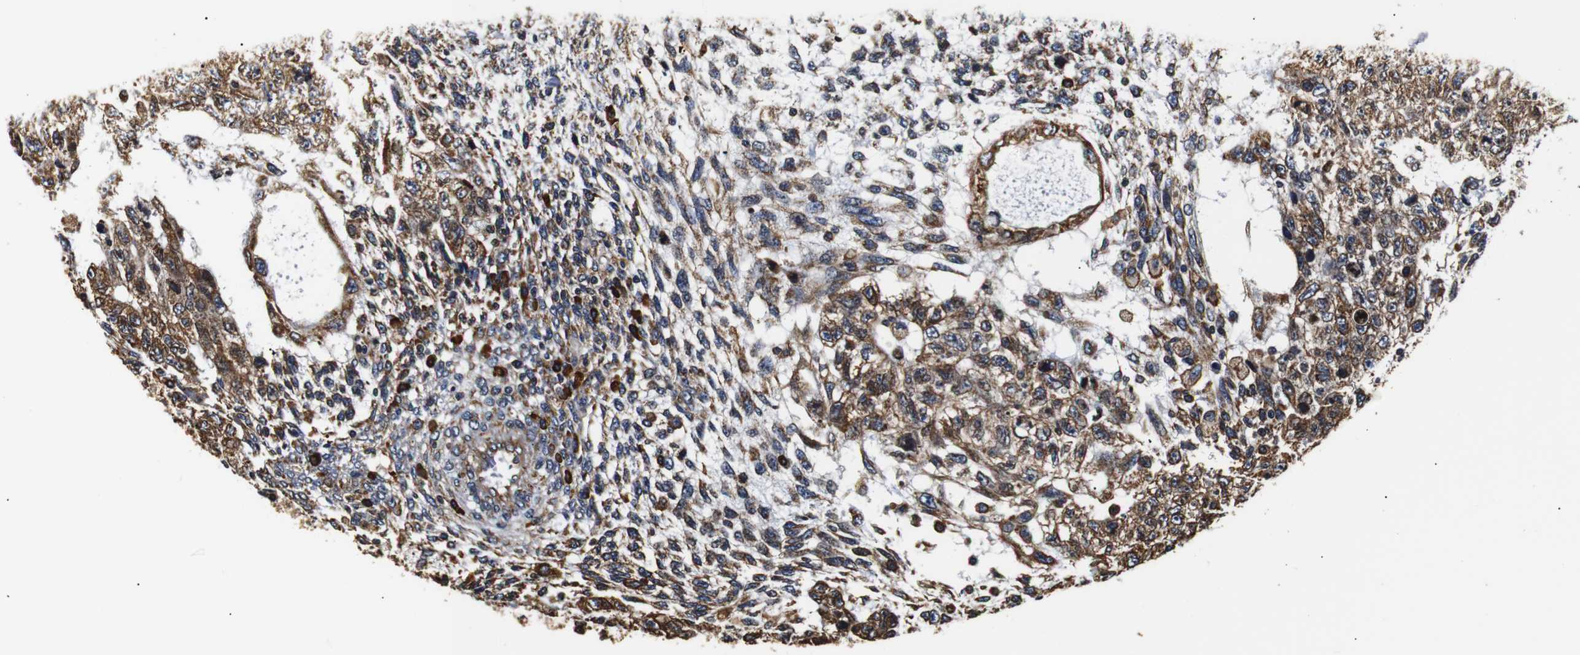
{"staining": {"intensity": "moderate", "quantity": ">75%", "location": "cytoplasmic/membranous"}, "tissue": "testis cancer", "cell_type": "Tumor cells", "image_type": "cancer", "snomed": [{"axis": "morphology", "description": "Normal tissue, NOS"}, {"axis": "morphology", "description": "Carcinoma, Embryonal, NOS"}, {"axis": "topography", "description": "Testis"}], "caption": "Immunohistochemistry (IHC) (DAB (3,3'-diaminobenzidine)) staining of testis cancer (embryonal carcinoma) displays moderate cytoplasmic/membranous protein expression in about >75% of tumor cells.", "gene": "HHIP", "patient": {"sex": "male", "age": 36}}